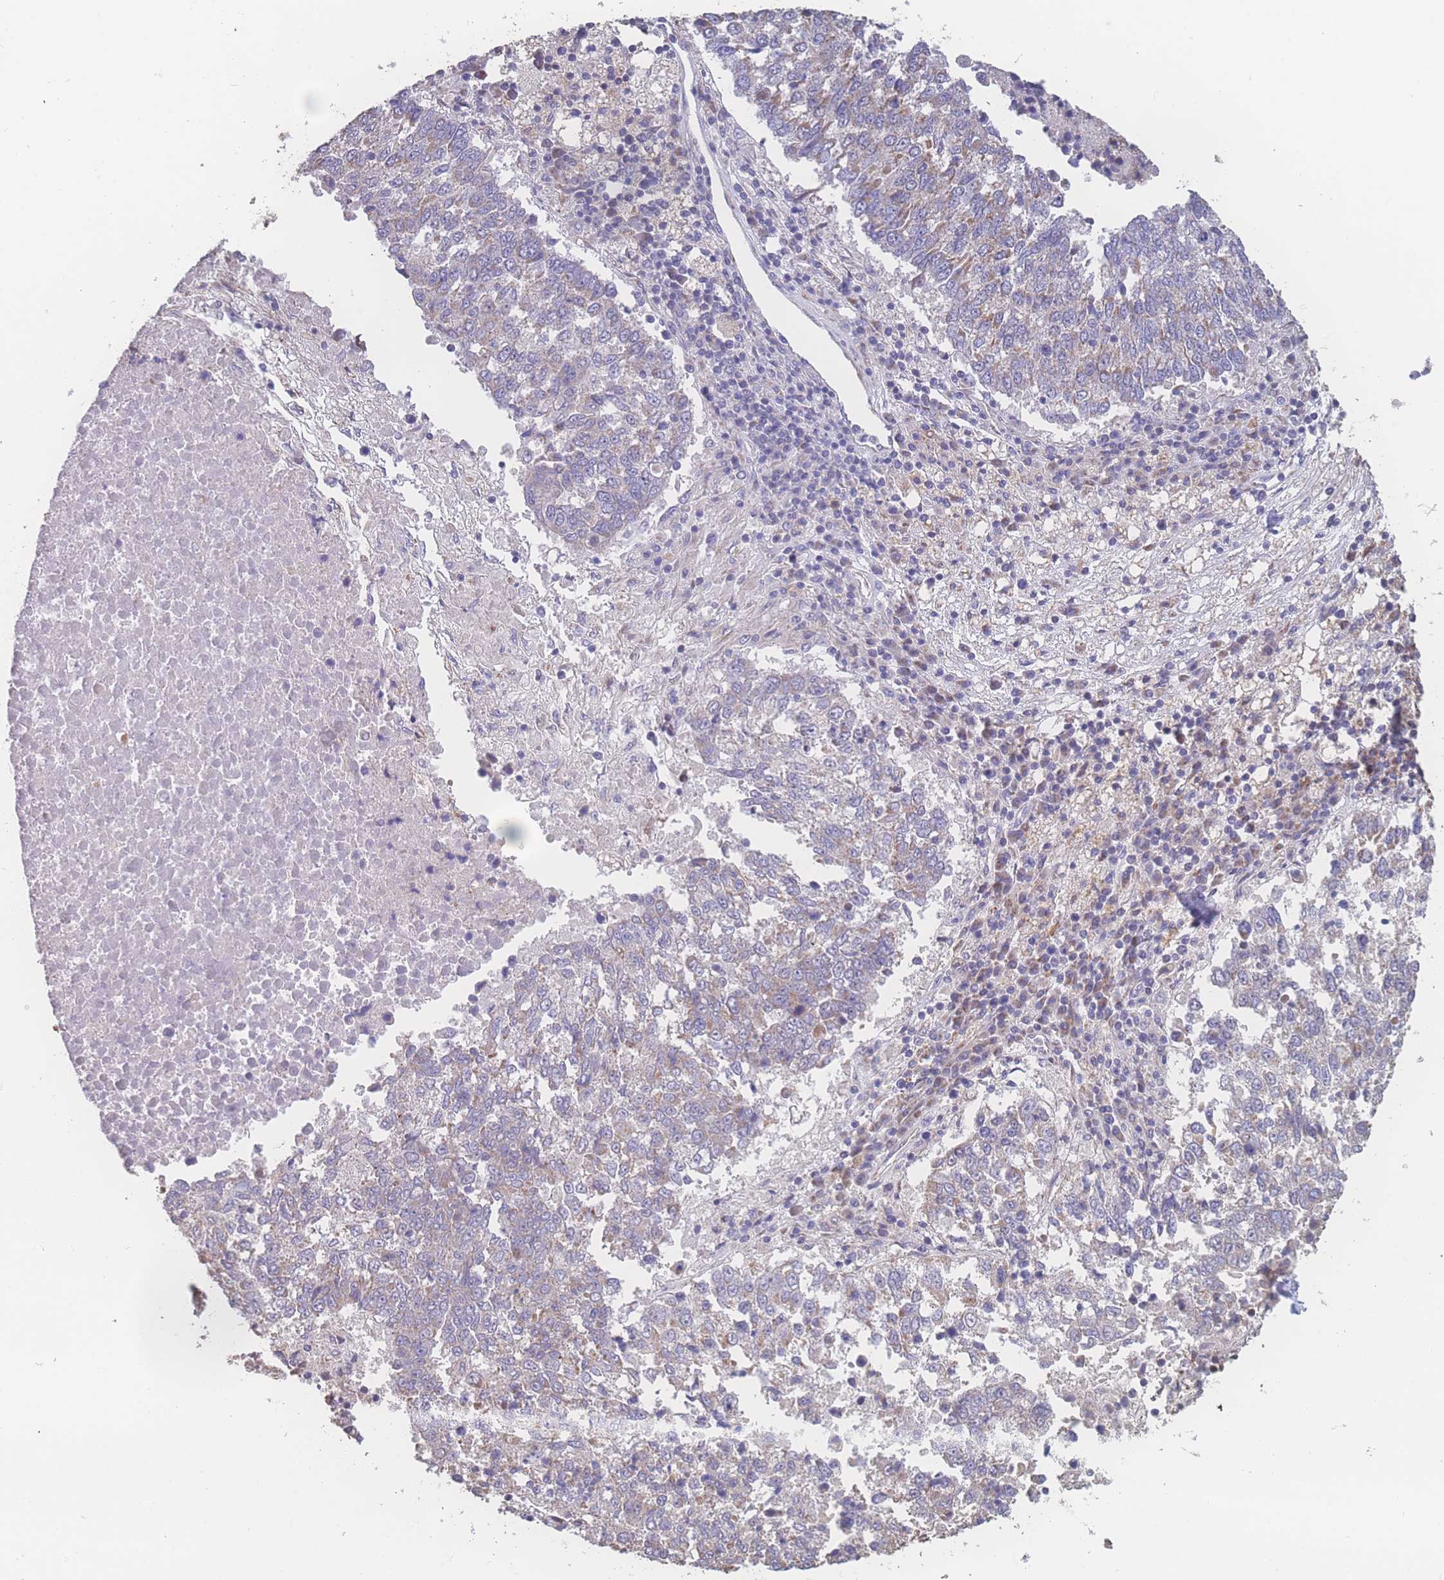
{"staining": {"intensity": "weak", "quantity": "<25%", "location": "cytoplasmic/membranous"}, "tissue": "lung cancer", "cell_type": "Tumor cells", "image_type": "cancer", "snomed": [{"axis": "morphology", "description": "Squamous cell carcinoma, NOS"}, {"axis": "topography", "description": "Lung"}], "caption": "The immunohistochemistry (IHC) photomicrograph has no significant staining in tumor cells of lung cancer (squamous cell carcinoma) tissue.", "gene": "SGSM3", "patient": {"sex": "male", "age": 73}}